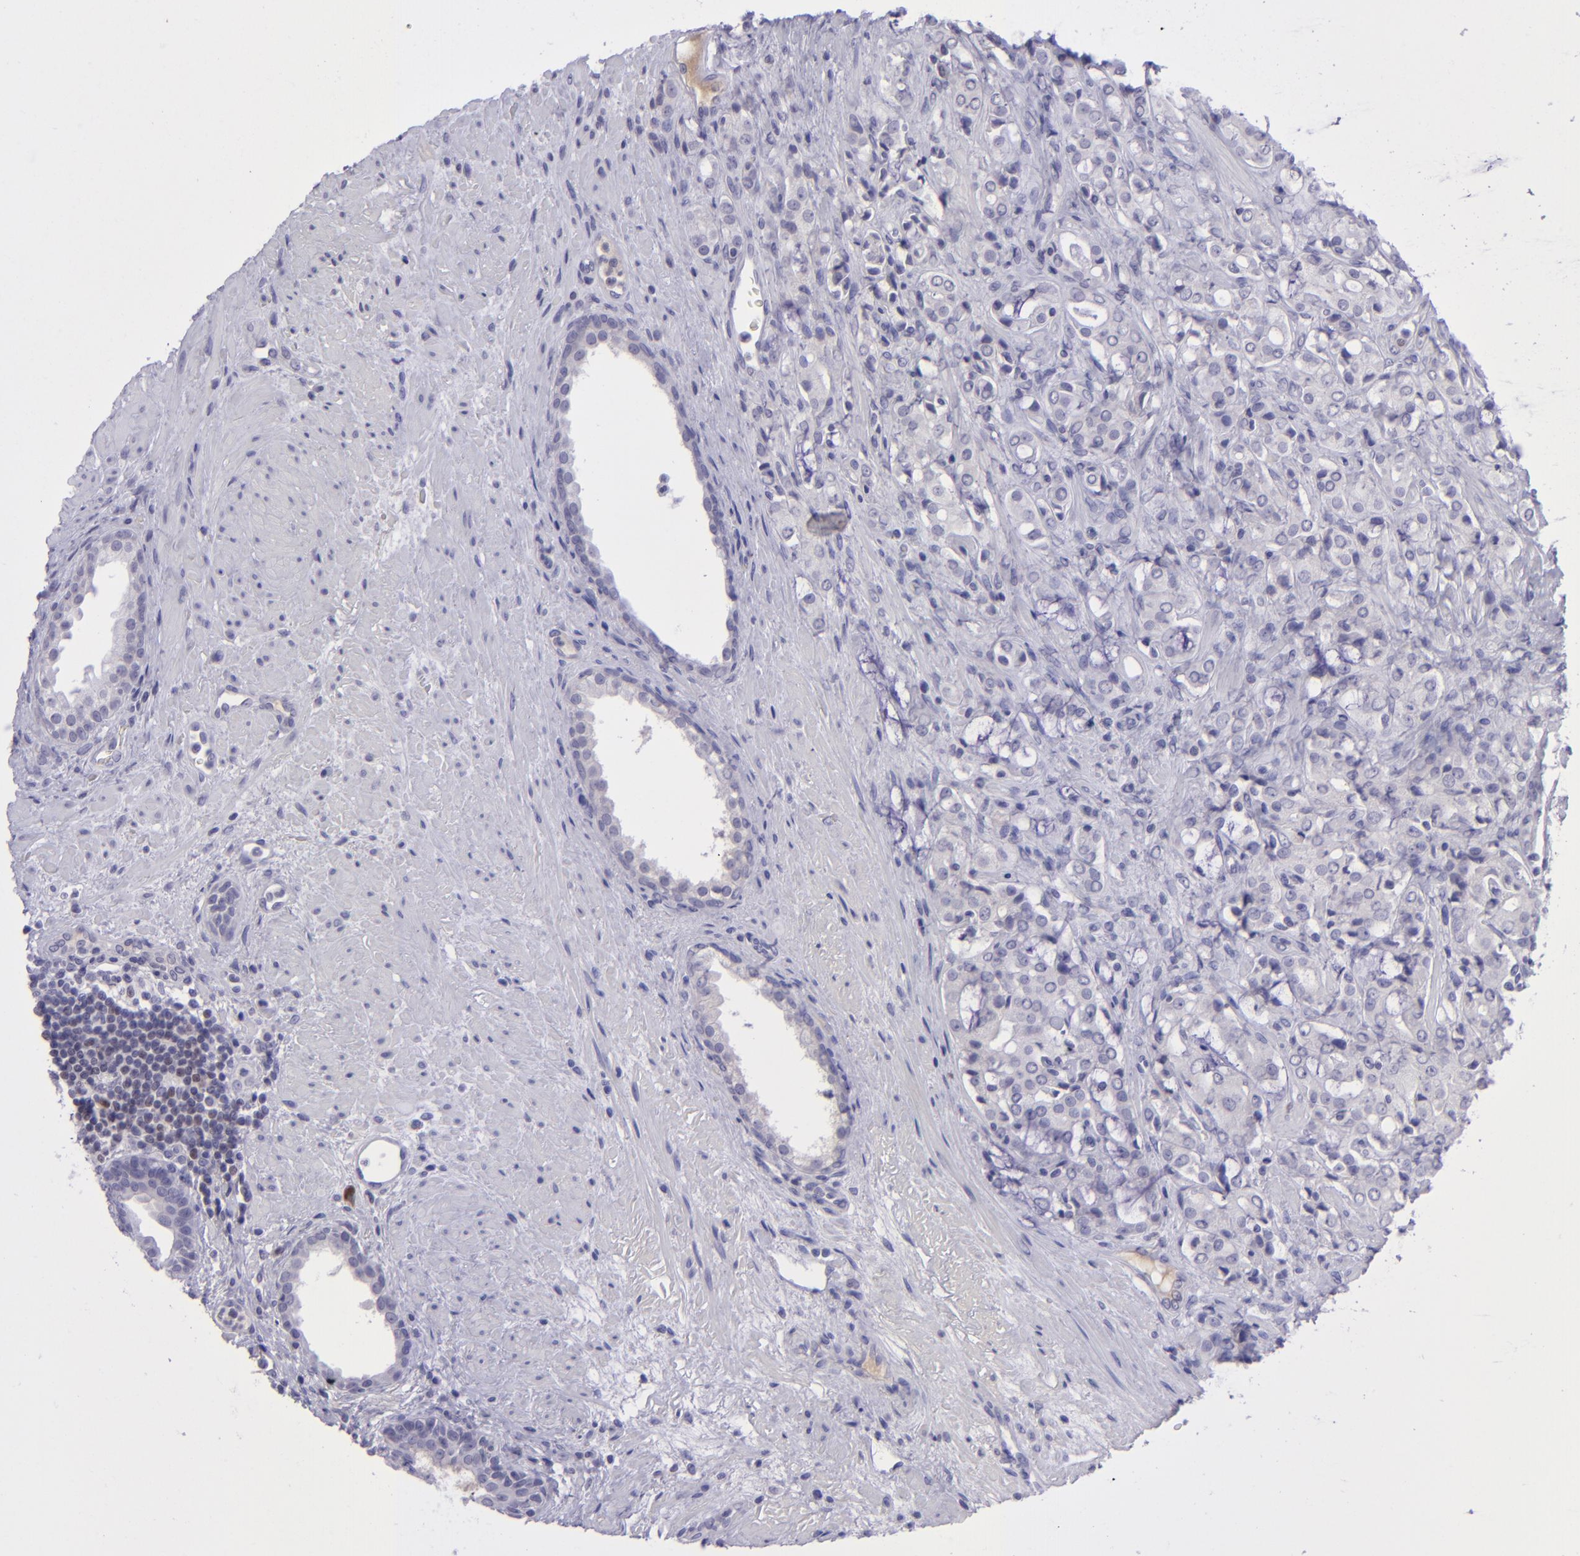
{"staining": {"intensity": "negative", "quantity": "none", "location": "none"}, "tissue": "prostate cancer", "cell_type": "Tumor cells", "image_type": "cancer", "snomed": [{"axis": "morphology", "description": "Adenocarcinoma, High grade"}, {"axis": "topography", "description": "Prostate"}], "caption": "This is a histopathology image of immunohistochemistry (IHC) staining of prostate high-grade adenocarcinoma, which shows no positivity in tumor cells.", "gene": "POU2F2", "patient": {"sex": "male", "age": 72}}